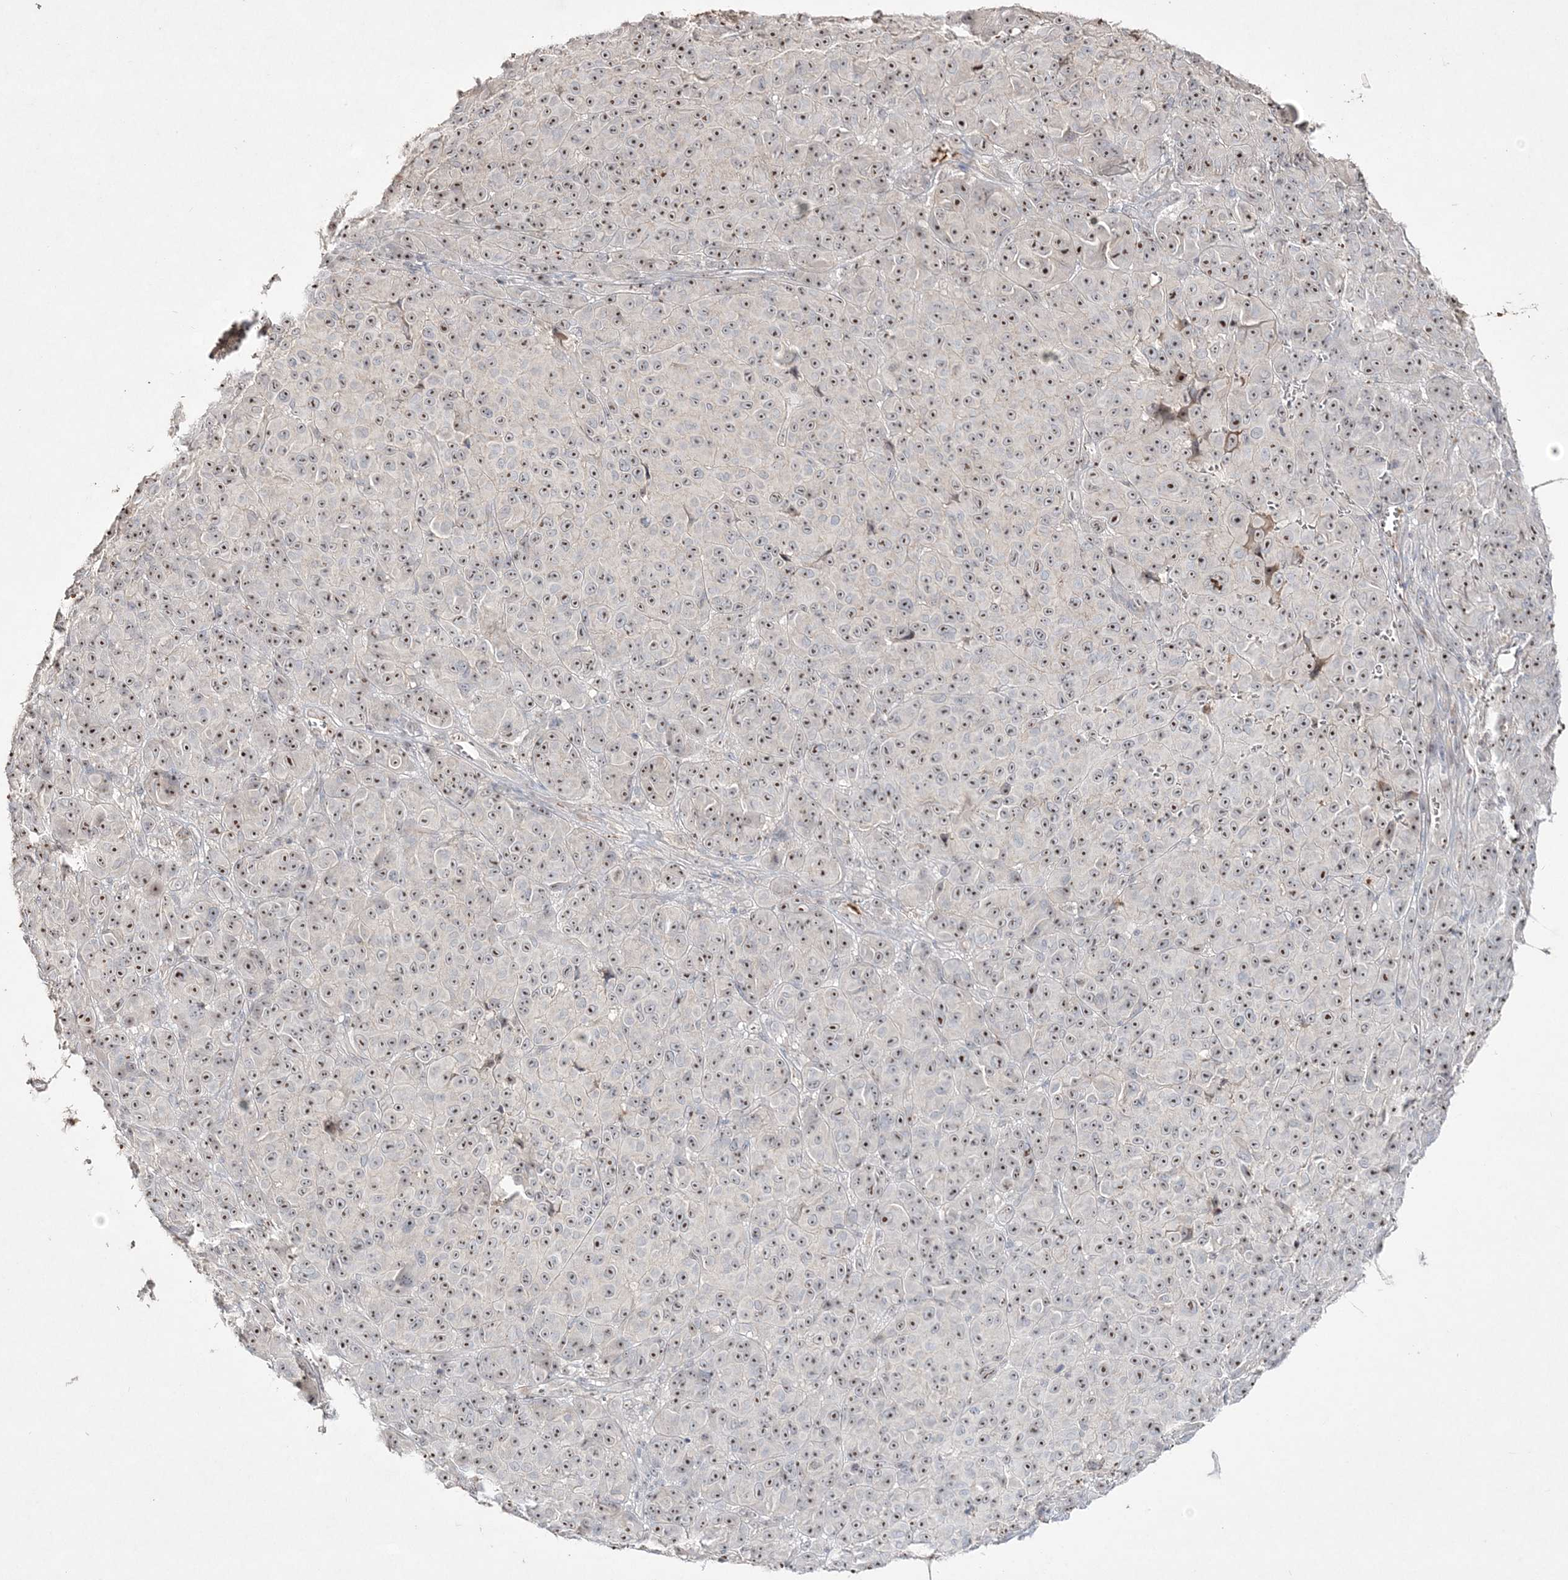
{"staining": {"intensity": "strong", "quantity": ">75%", "location": "nuclear"}, "tissue": "melanoma", "cell_type": "Tumor cells", "image_type": "cancer", "snomed": [{"axis": "morphology", "description": "Malignant melanoma, NOS"}, {"axis": "topography", "description": "Skin"}], "caption": "Tumor cells display high levels of strong nuclear positivity in approximately >75% of cells in malignant melanoma. The staining was performed using DAB, with brown indicating positive protein expression. Nuclei are stained blue with hematoxylin.", "gene": "NOP16", "patient": {"sex": "male", "age": 73}}